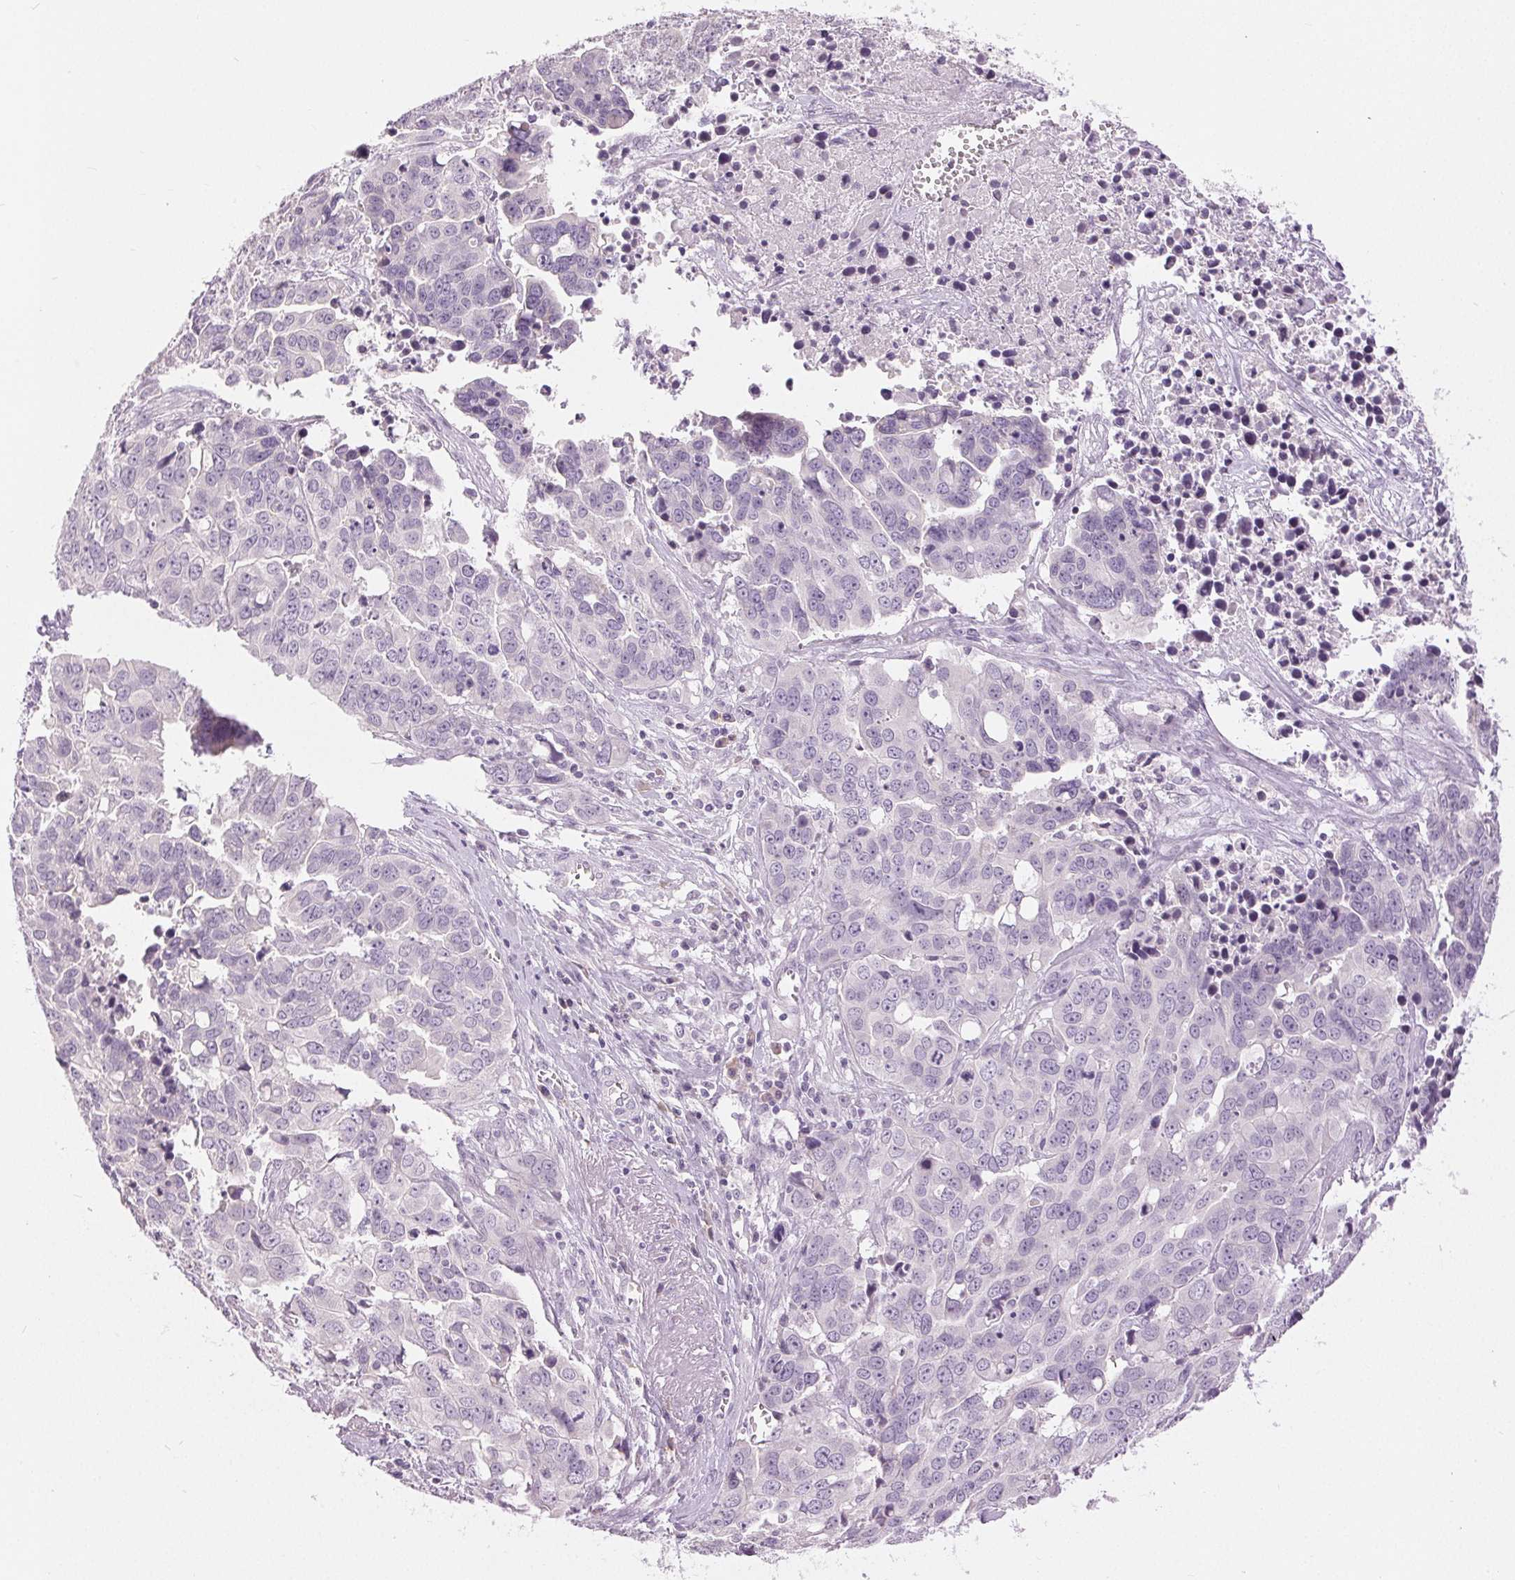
{"staining": {"intensity": "negative", "quantity": "none", "location": "none"}, "tissue": "ovarian cancer", "cell_type": "Tumor cells", "image_type": "cancer", "snomed": [{"axis": "morphology", "description": "Carcinoma, endometroid"}, {"axis": "topography", "description": "Ovary"}], "caption": "Immunohistochemistry histopathology image of neoplastic tissue: human ovarian cancer (endometroid carcinoma) stained with DAB exhibits no significant protein staining in tumor cells.", "gene": "DSG3", "patient": {"sex": "female", "age": 78}}